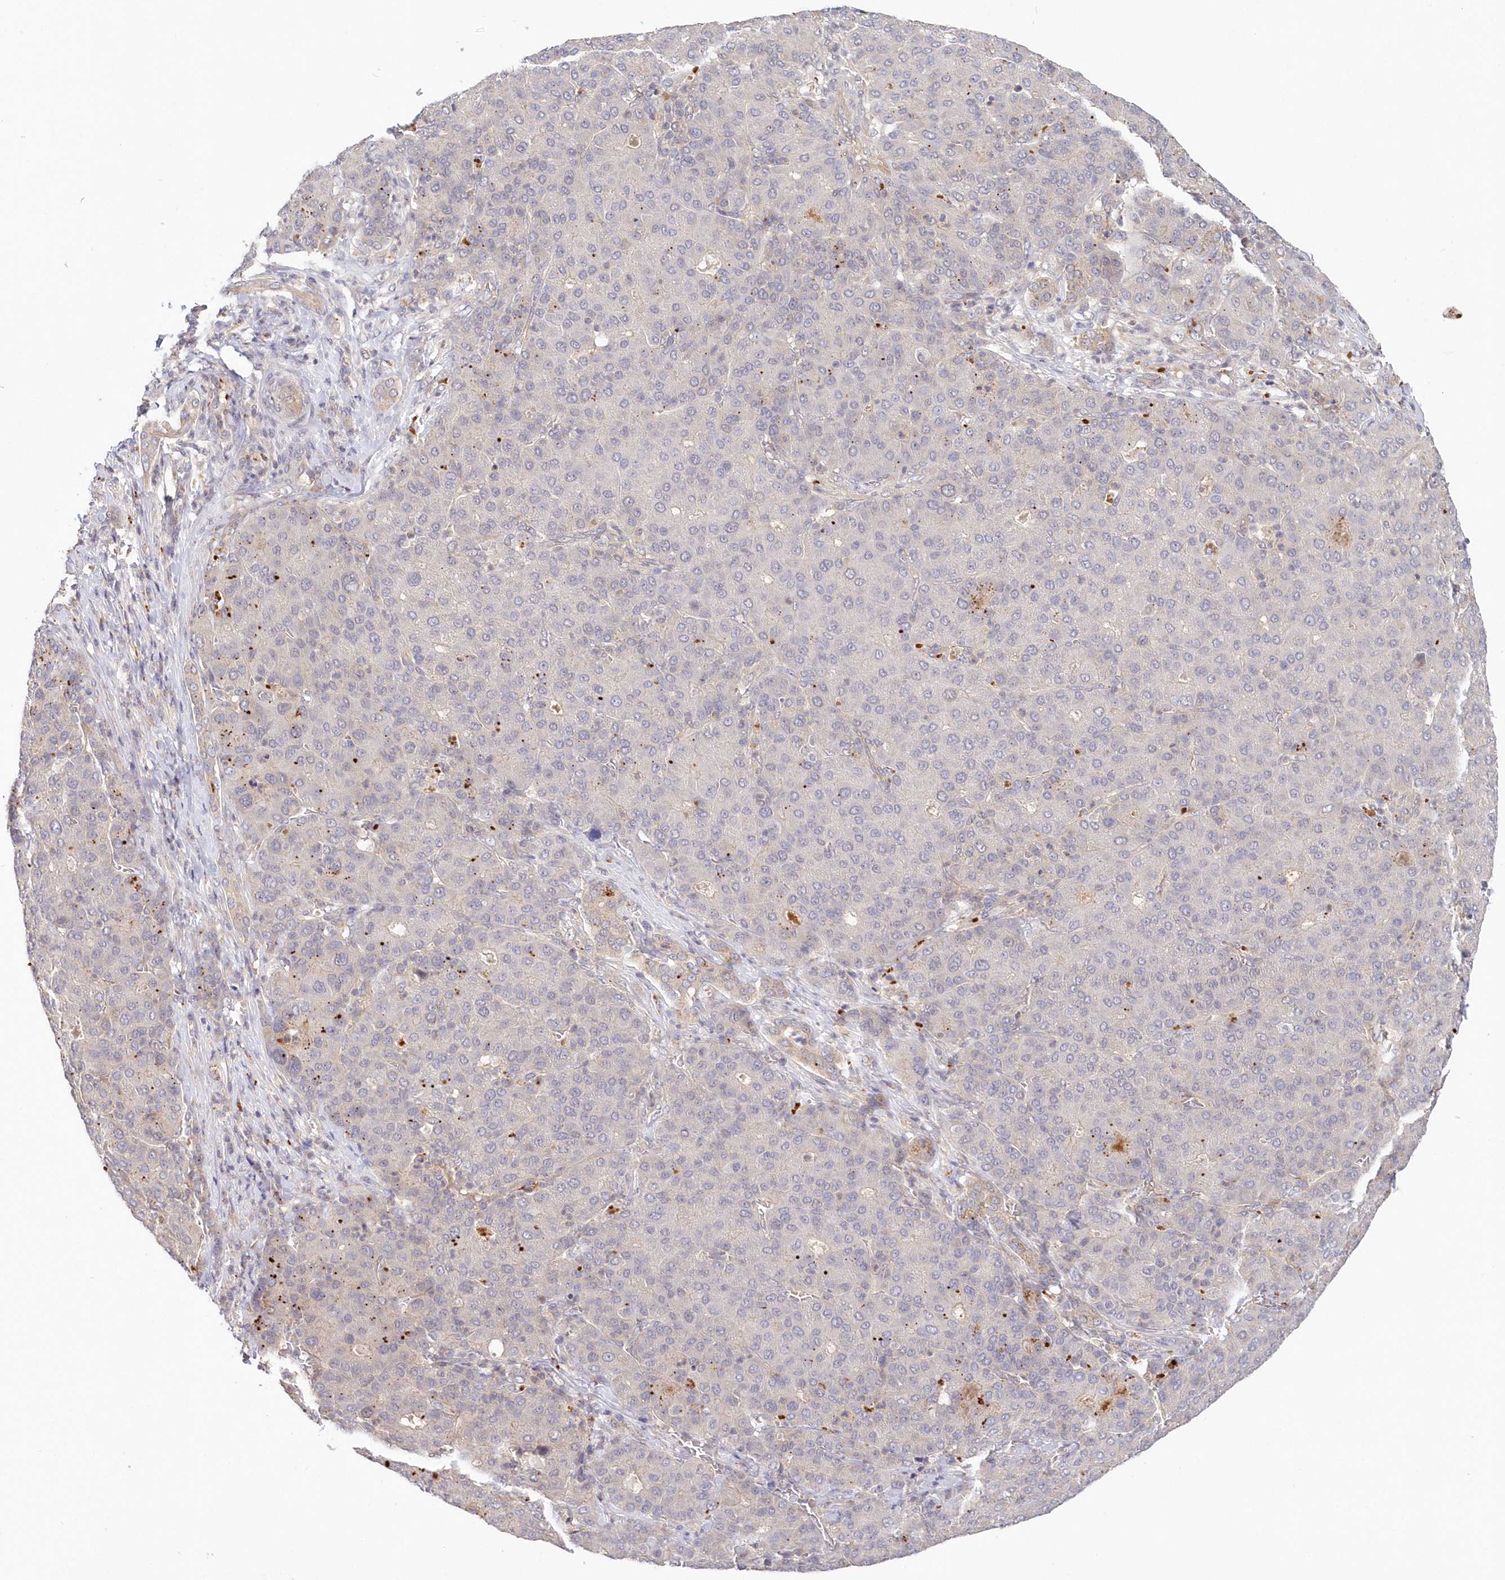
{"staining": {"intensity": "negative", "quantity": "none", "location": "none"}, "tissue": "liver cancer", "cell_type": "Tumor cells", "image_type": "cancer", "snomed": [{"axis": "morphology", "description": "Carcinoma, Hepatocellular, NOS"}, {"axis": "topography", "description": "Liver"}], "caption": "Tumor cells show no significant expression in liver cancer.", "gene": "KATNA1", "patient": {"sex": "male", "age": 65}}